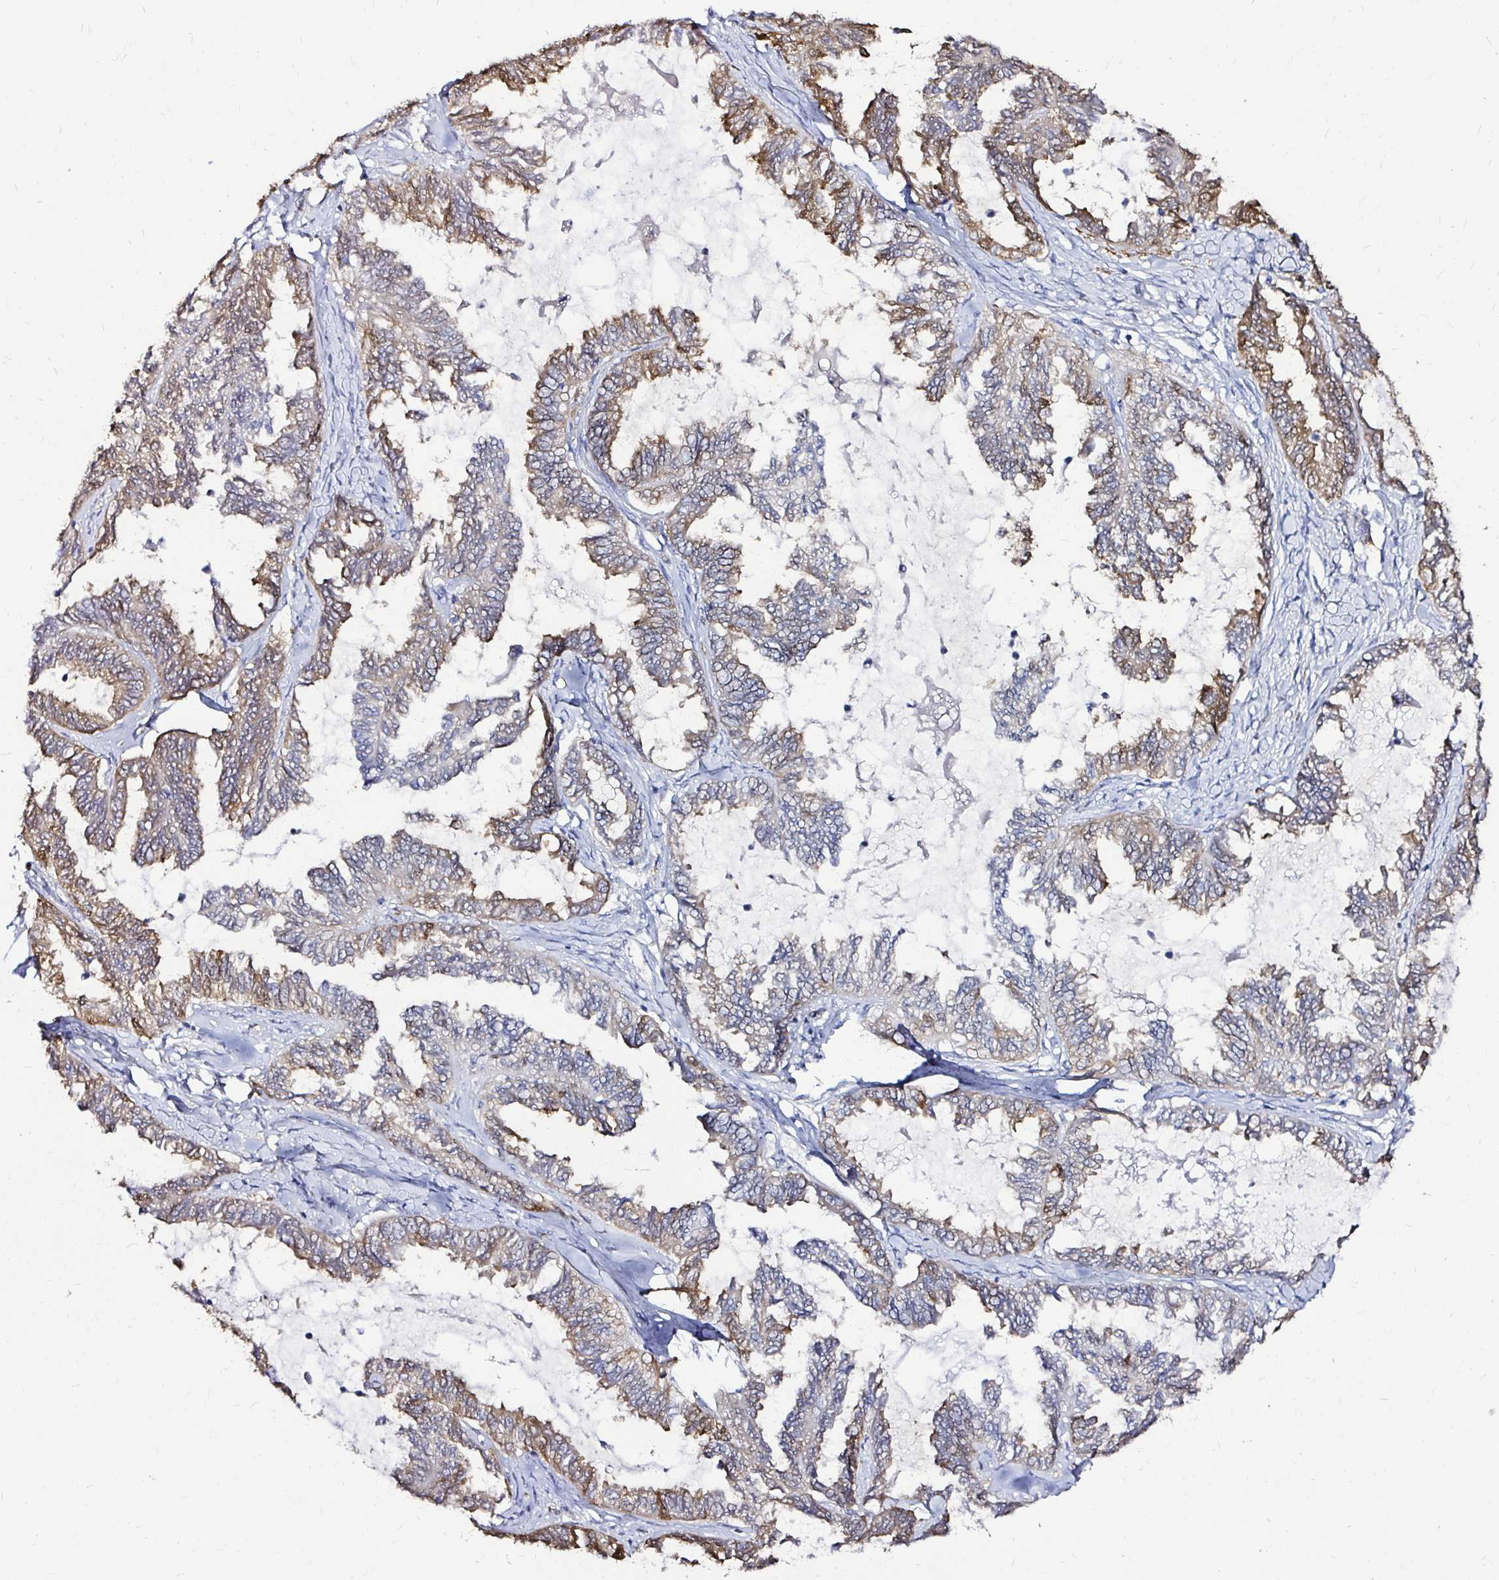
{"staining": {"intensity": "moderate", "quantity": "25%-75%", "location": "cytoplasmic/membranous,nuclear"}, "tissue": "ovarian cancer", "cell_type": "Tumor cells", "image_type": "cancer", "snomed": [{"axis": "morphology", "description": "Carcinoma, endometroid"}, {"axis": "topography", "description": "Ovary"}], "caption": "Protein analysis of ovarian cancer tissue displays moderate cytoplasmic/membranous and nuclear expression in approximately 25%-75% of tumor cells.", "gene": "IDH1", "patient": {"sex": "female", "age": 70}}